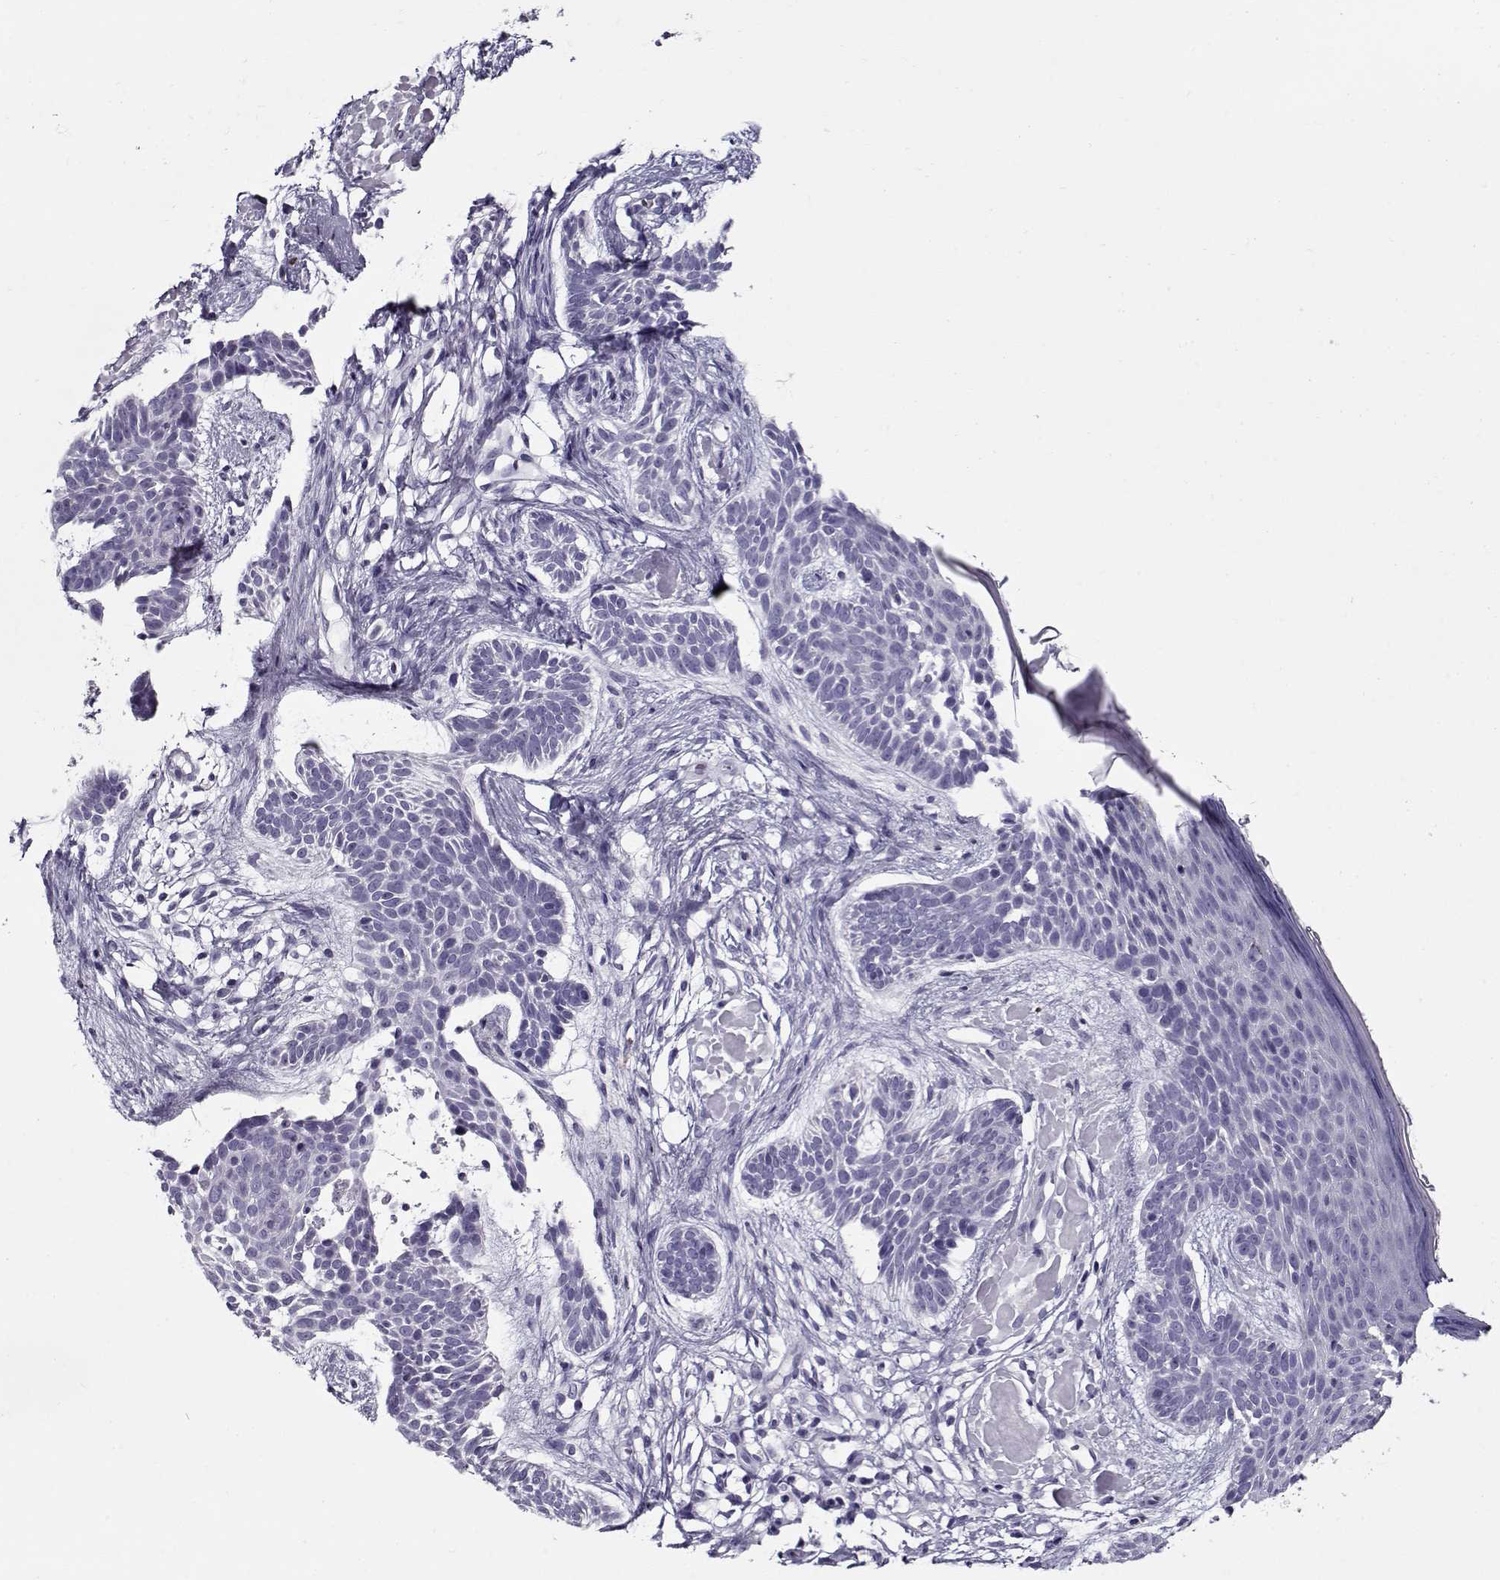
{"staining": {"intensity": "negative", "quantity": "none", "location": "none"}, "tissue": "skin cancer", "cell_type": "Tumor cells", "image_type": "cancer", "snomed": [{"axis": "morphology", "description": "Basal cell carcinoma"}, {"axis": "topography", "description": "Skin"}], "caption": "This is a photomicrograph of immunohistochemistry (IHC) staining of basal cell carcinoma (skin), which shows no staining in tumor cells.", "gene": "GAGE2A", "patient": {"sex": "male", "age": 85}}